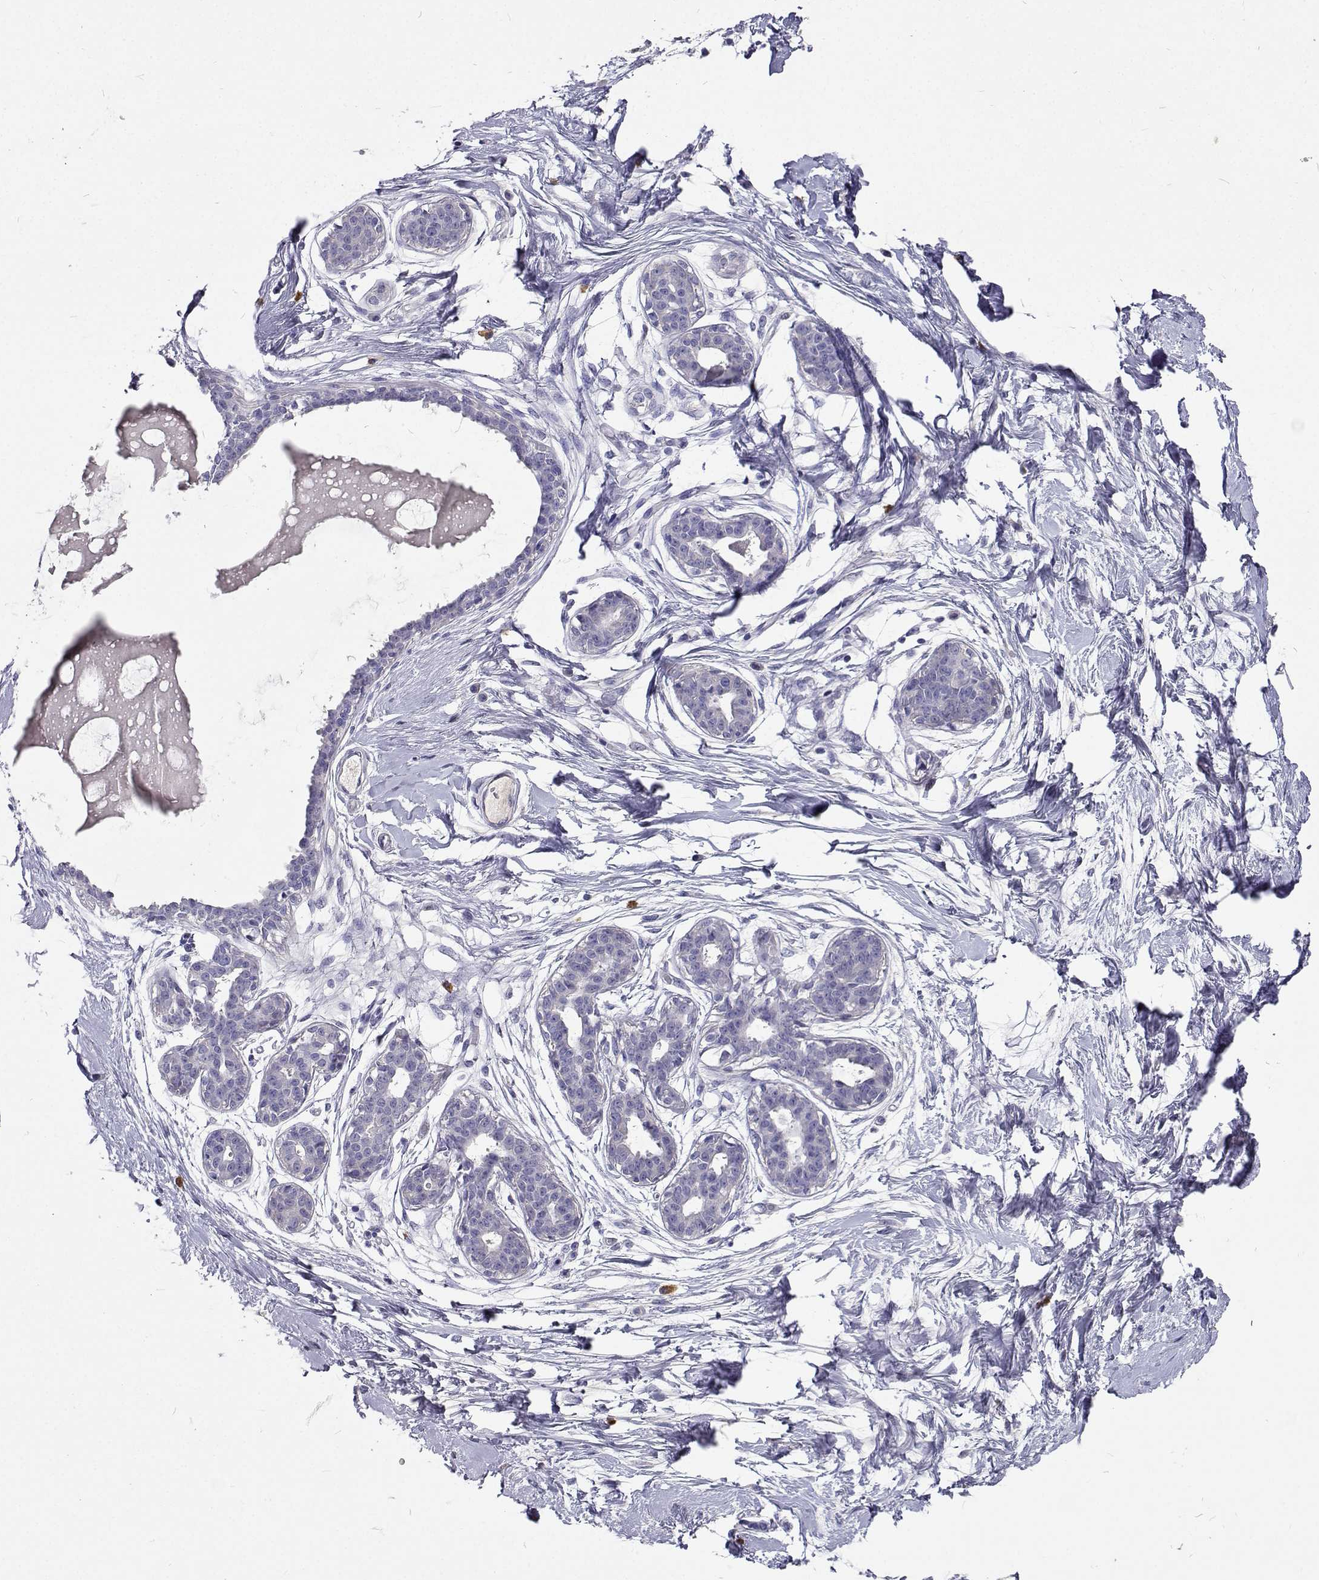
{"staining": {"intensity": "negative", "quantity": "none", "location": "none"}, "tissue": "breast", "cell_type": "Adipocytes", "image_type": "normal", "snomed": [{"axis": "morphology", "description": "Normal tissue, NOS"}, {"axis": "topography", "description": "Breast"}], "caption": "High magnification brightfield microscopy of unremarkable breast stained with DAB (3,3'-diaminobenzidine) (brown) and counterstained with hematoxylin (blue): adipocytes show no significant staining.", "gene": "CFAP44", "patient": {"sex": "female", "age": 45}}